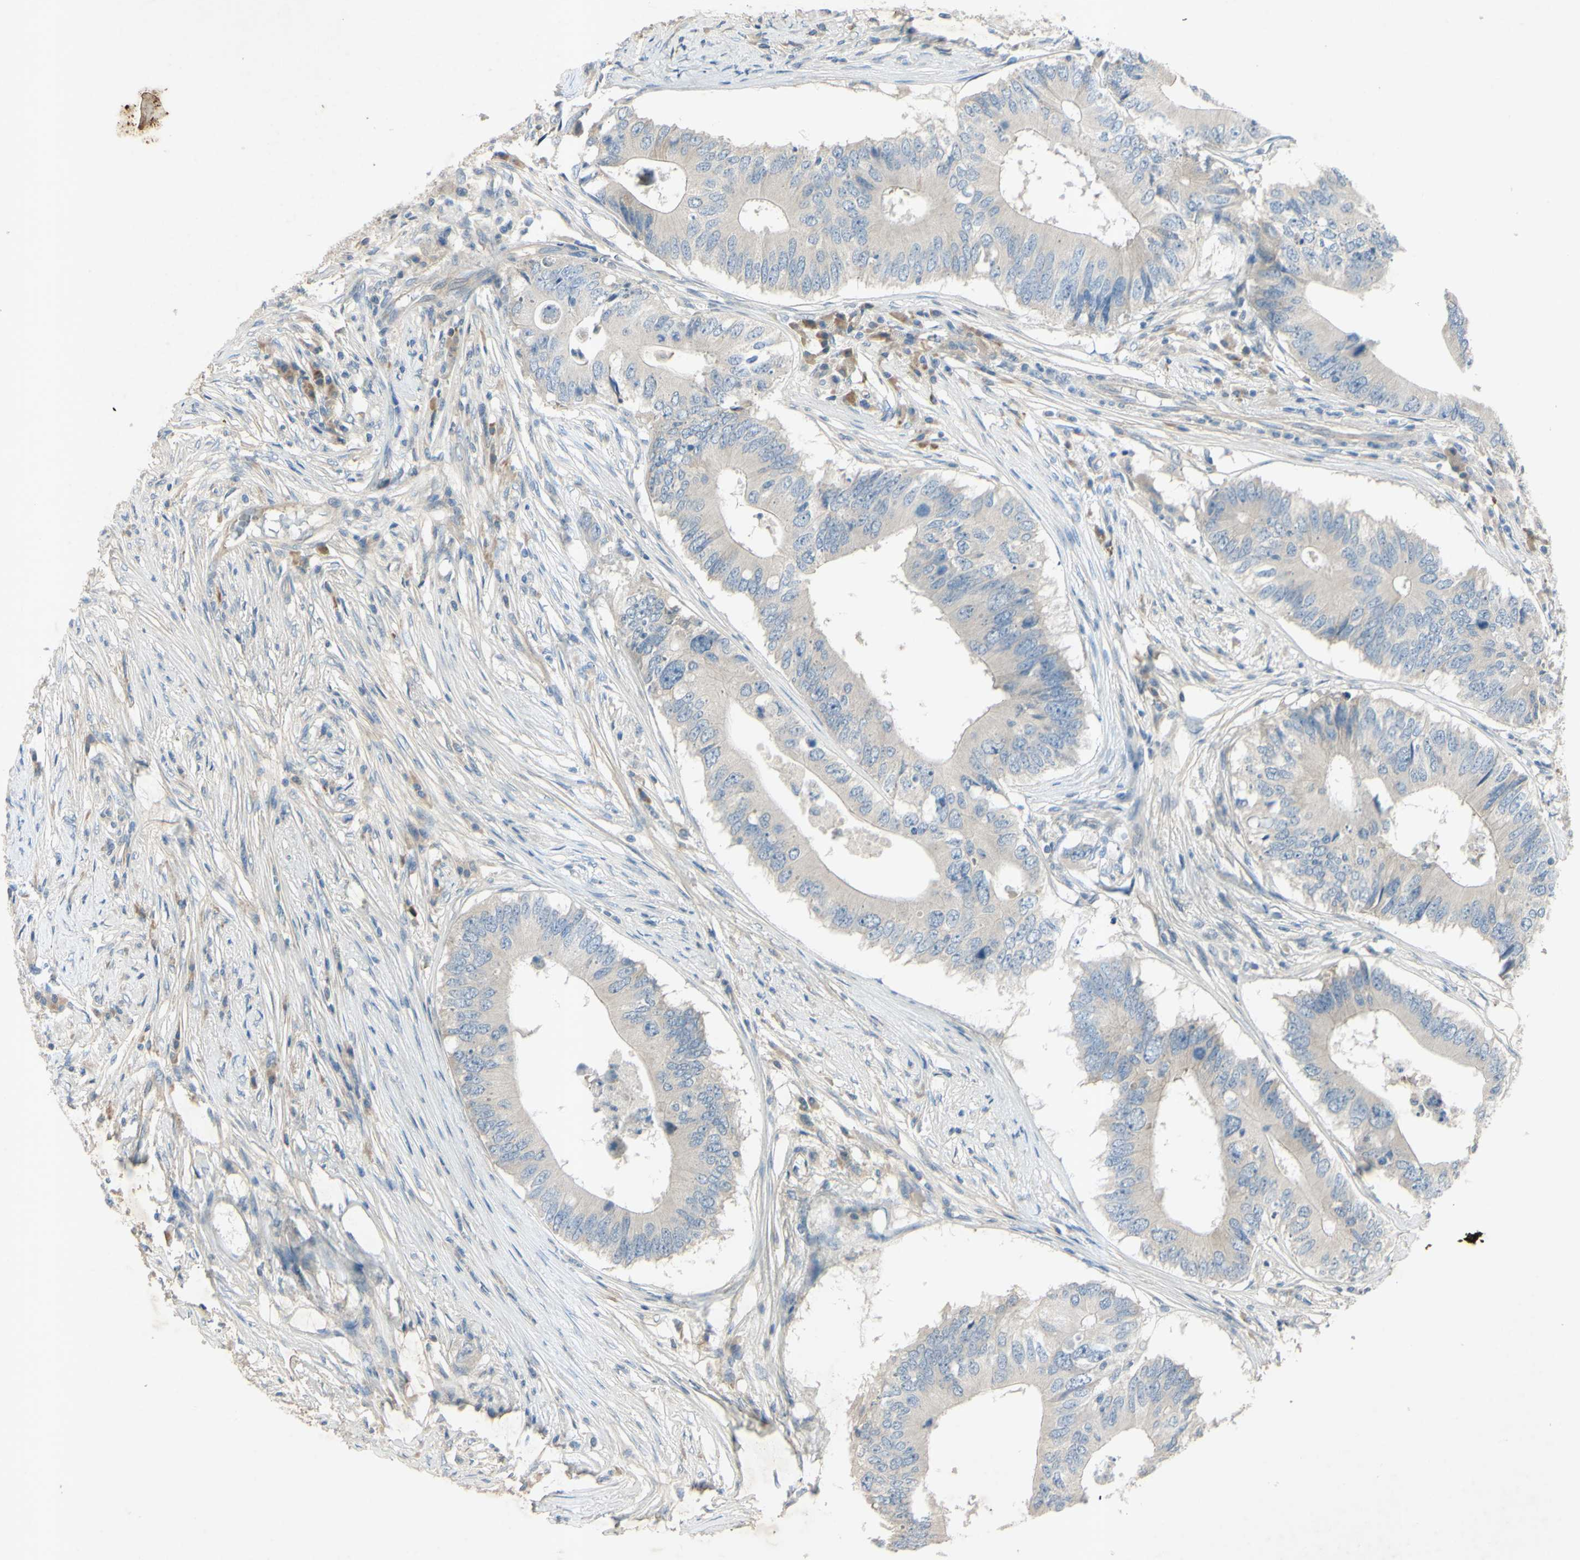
{"staining": {"intensity": "negative", "quantity": "none", "location": "none"}, "tissue": "colorectal cancer", "cell_type": "Tumor cells", "image_type": "cancer", "snomed": [{"axis": "morphology", "description": "Adenocarcinoma, NOS"}, {"axis": "topography", "description": "Colon"}], "caption": "Protein analysis of adenocarcinoma (colorectal) demonstrates no significant expression in tumor cells.", "gene": "AATK", "patient": {"sex": "male", "age": 71}}